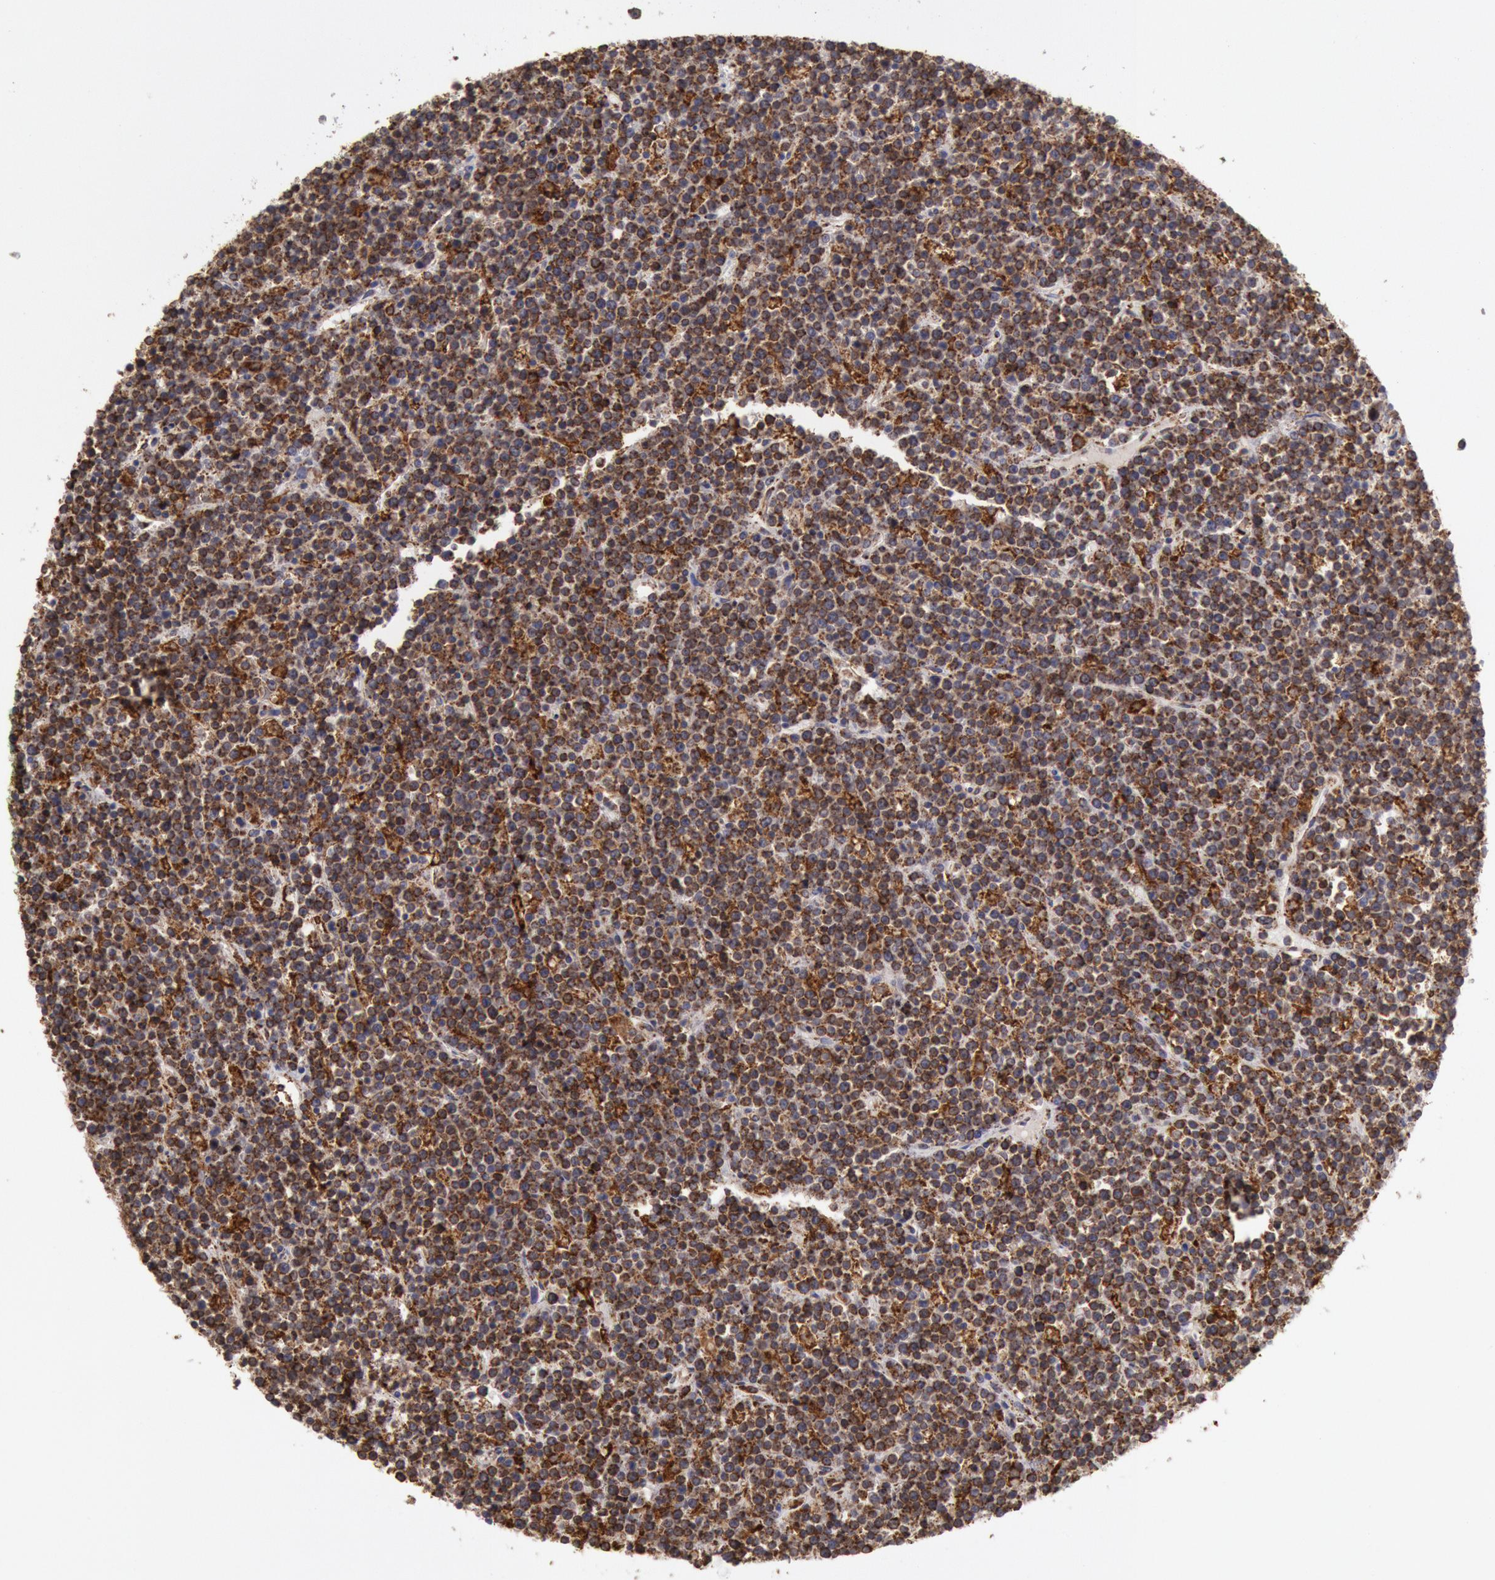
{"staining": {"intensity": "strong", "quantity": ">75%", "location": "cytoplasmic/membranous"}, "tissue": "lymphoma", "cell_type": "Tumor cells", "image_type": "cancer", "snomed": [{"axis": "morphology", "description": "Malignant lymphoma, non-Hodgkin's type, High grade"}, {"axis": "topography", "description": "Ovary"}], "caption": "Protein staining by immunohistochemistry shows strong cytoplasmic/membranous staining in about >75% of tumor cells in lymphoma.", "gene": "ERP44", "patient": {"sex": "female", "age": 56}}